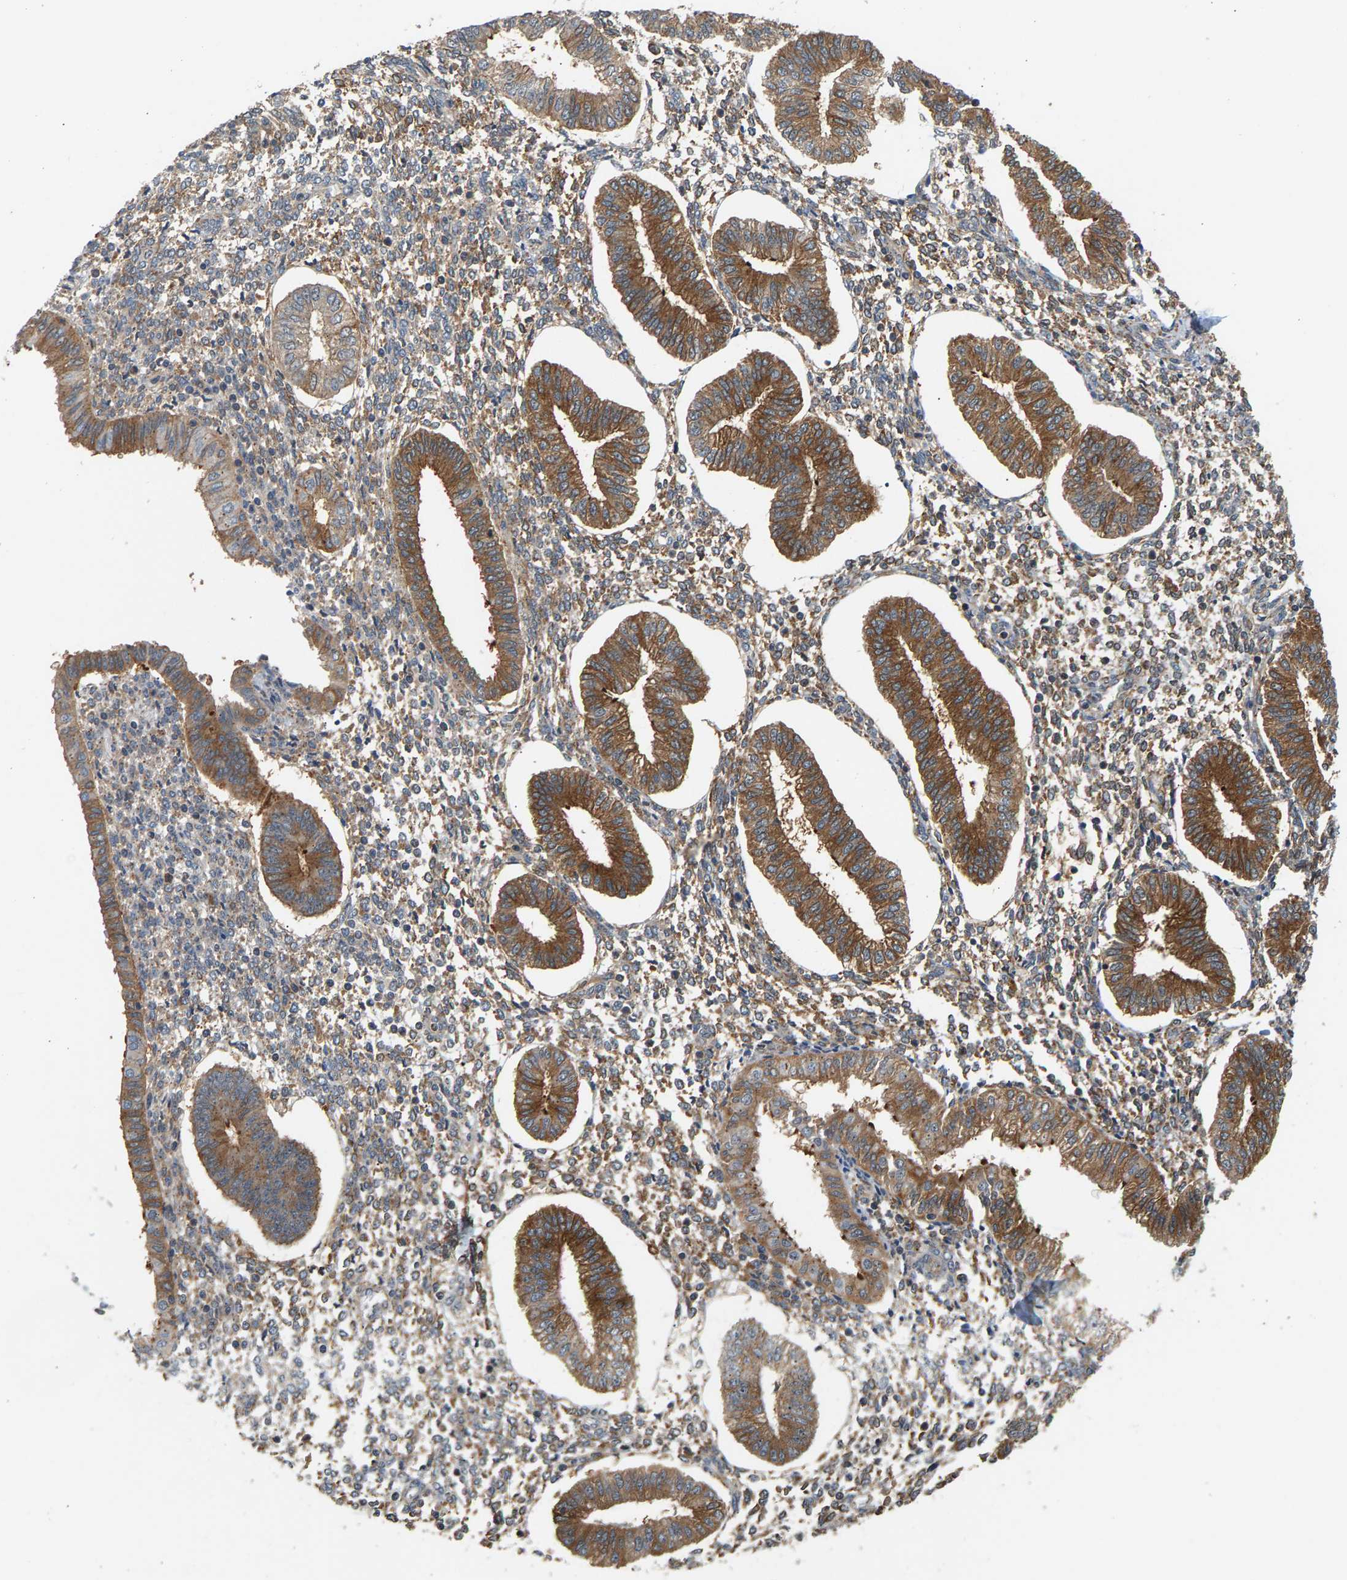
{"staining": {"intensity": "moderate", "quantity": "25%-75%", "location": "cytoplasmic/membranous"}, "tissue": "endometrium", "cell_type": "Cells in endometrial stroma", "image_type": "normal", "snomed": [{"axis": "morphology", "description": "Normal tissue, NOS"}, {"axis": "topography", "description": "Endometrium"}], "caption": "An immunohistochemistry image of benign tissue is shown. Protein staining in brown highlights moderate cytoplasmic/membranous positivity in endometrium within cells in endometrial stroma.", "gene": "MAP2K5", "patient": {"sex": "female", "age": 50}}